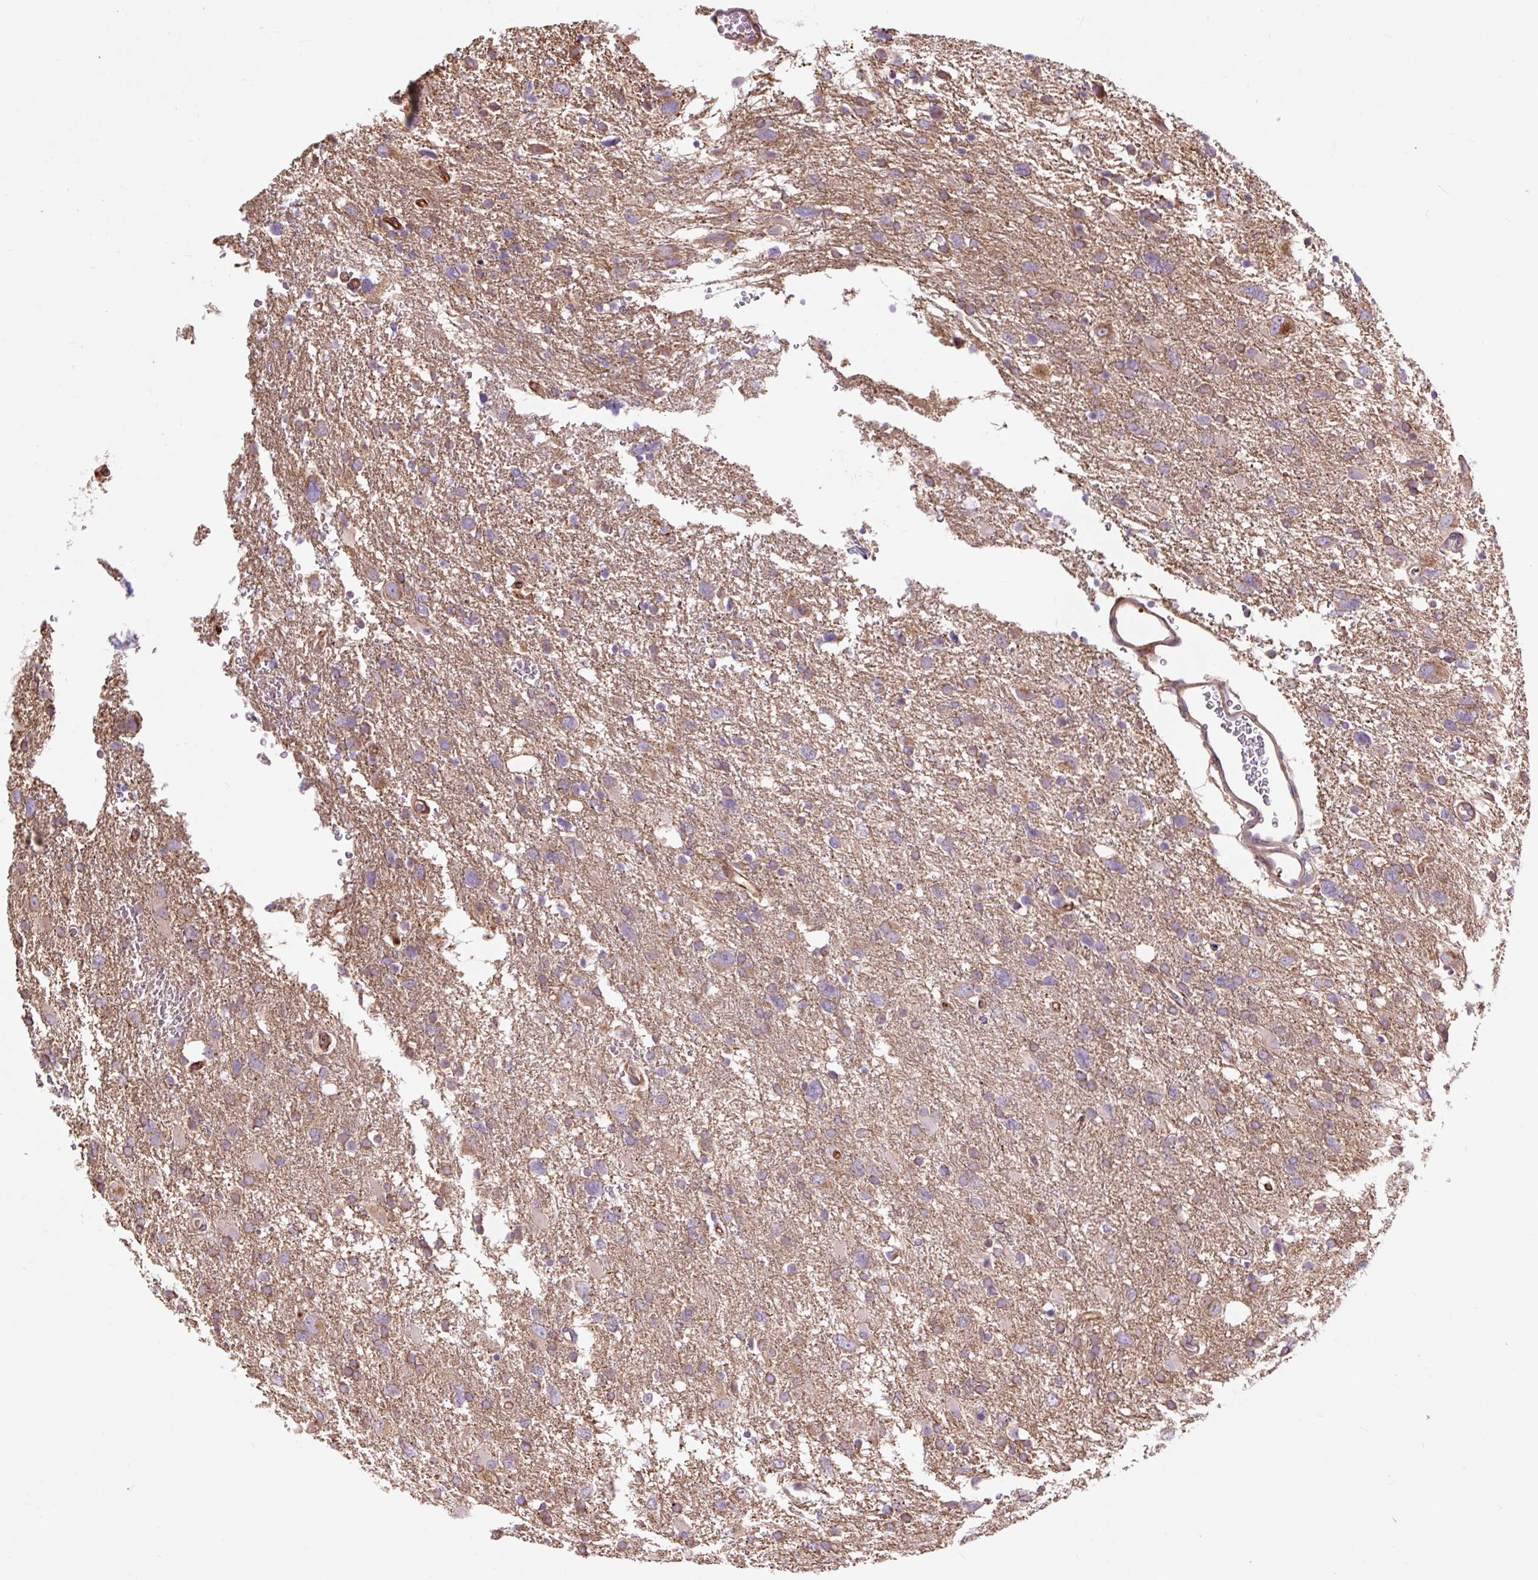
{"staining": {"intensity": "moderate", "quantity": ">75%", "location": "cytoplasmic/membranous"}, "tissue": "glioma", "cell_type": "Tumor cells", "image_type": "cancer", "snomed": [{"axis": "morphology", "description": "Glioma, malignant, High grade"}, {"axis": "topography", "description": "Brain"}], "caption": "High-grade glioma (malignant) was stained to show a protein in brown. There is medium levels of moderate cytoplasmic/membranous staining in approximately >75% of tumor cells. (DAB IHC, brown staining for protein, blue staining for nuclei).", "gene": "PCDHGB3", "patient": {"sex": "male", "age": 61}}